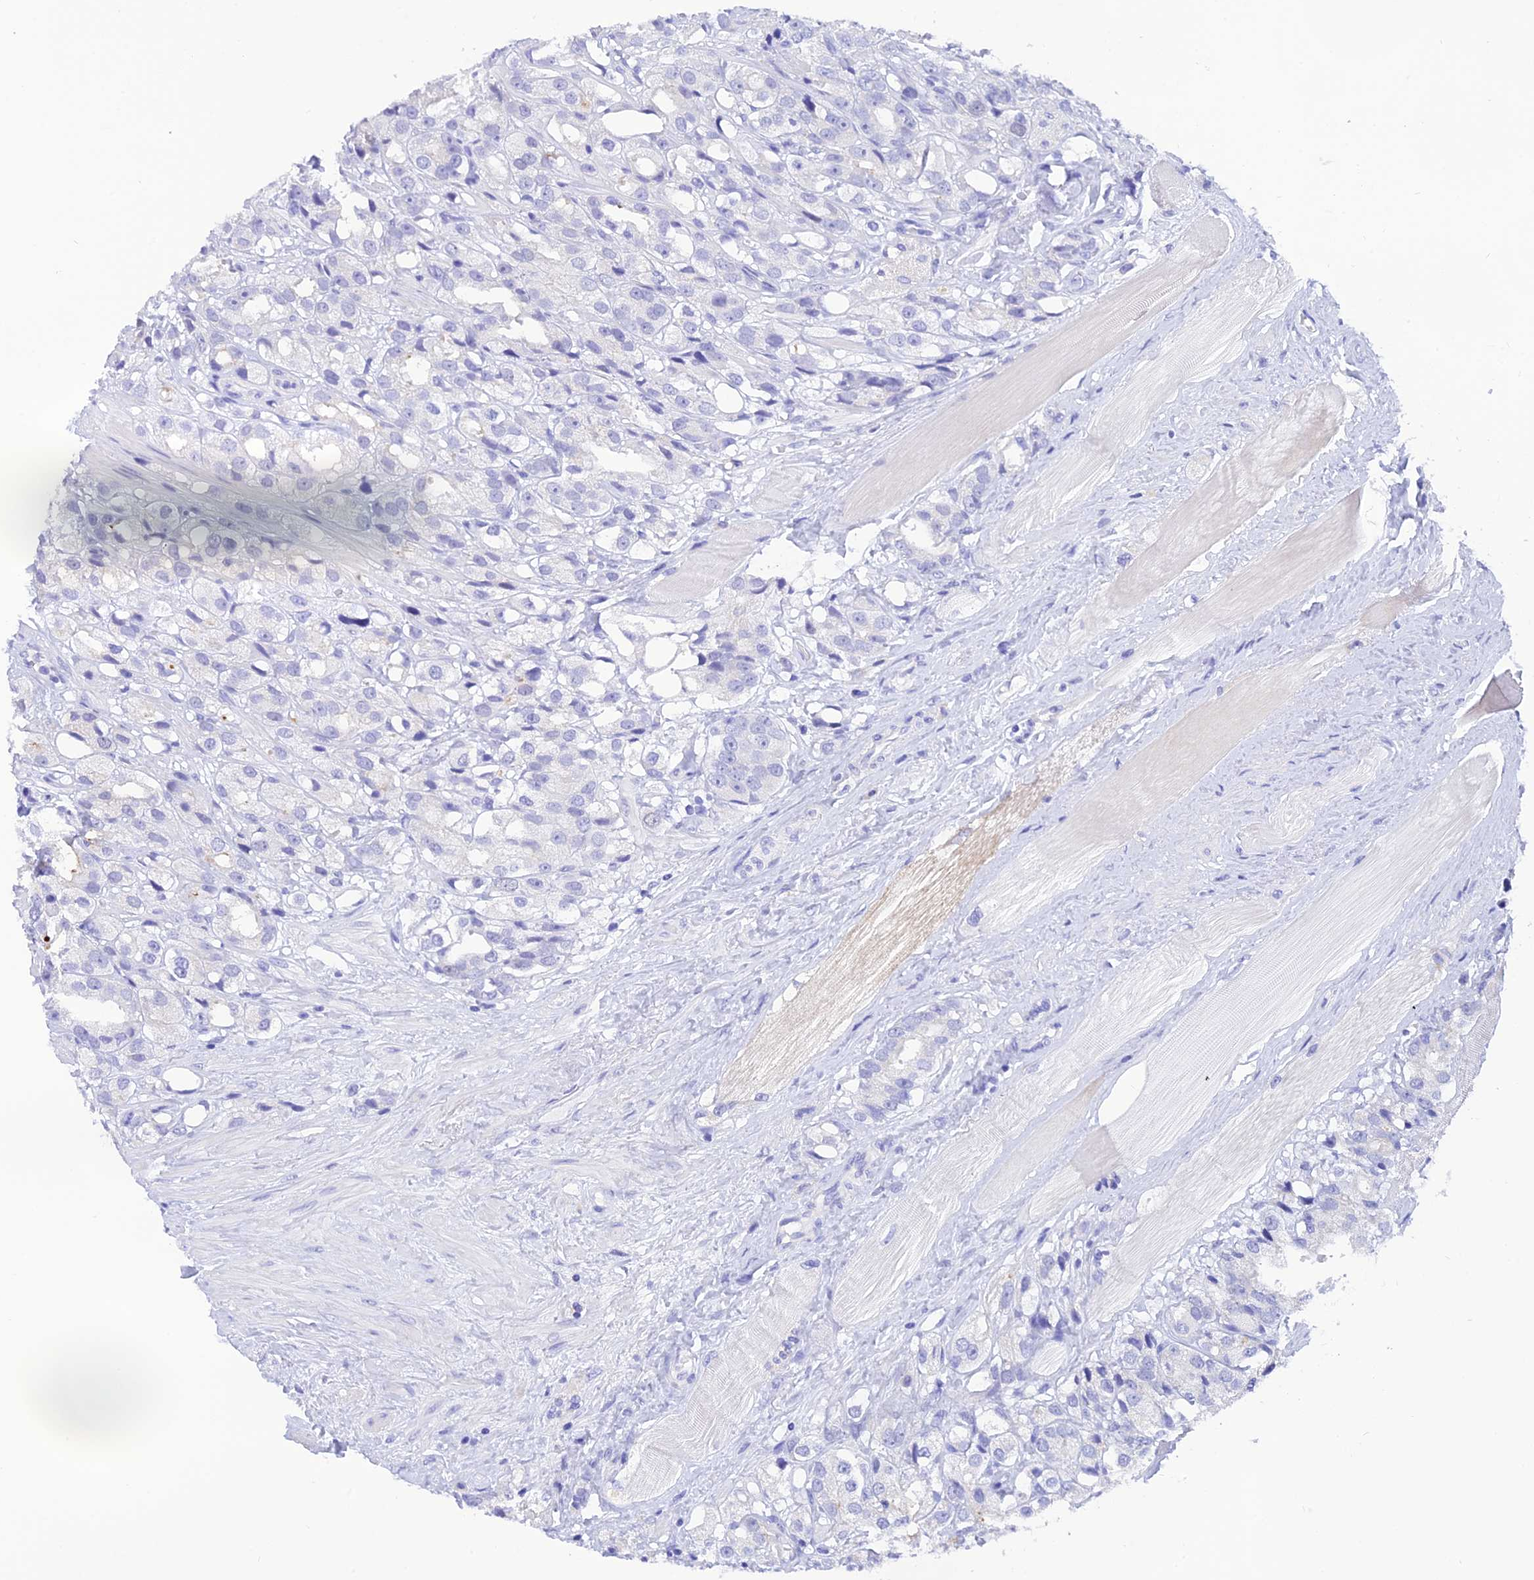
{"staining": {"intensity": "negative", "quantity": "none", "location": "none"}, "tissue": "prostate cancer", "cell_type": "Tumor cells", "image_type": "cancer", "snomed": [{"axis": "morphology", "description": "Adenocarcinoma, NOS"}, {"axis": "topography", "description": "Prostate"}], "caption": "IHC of human prostate cancer shows no expression in tumor cells.", "gene": "KDELR3", "patient": {"sex": "male", "age": 79}}